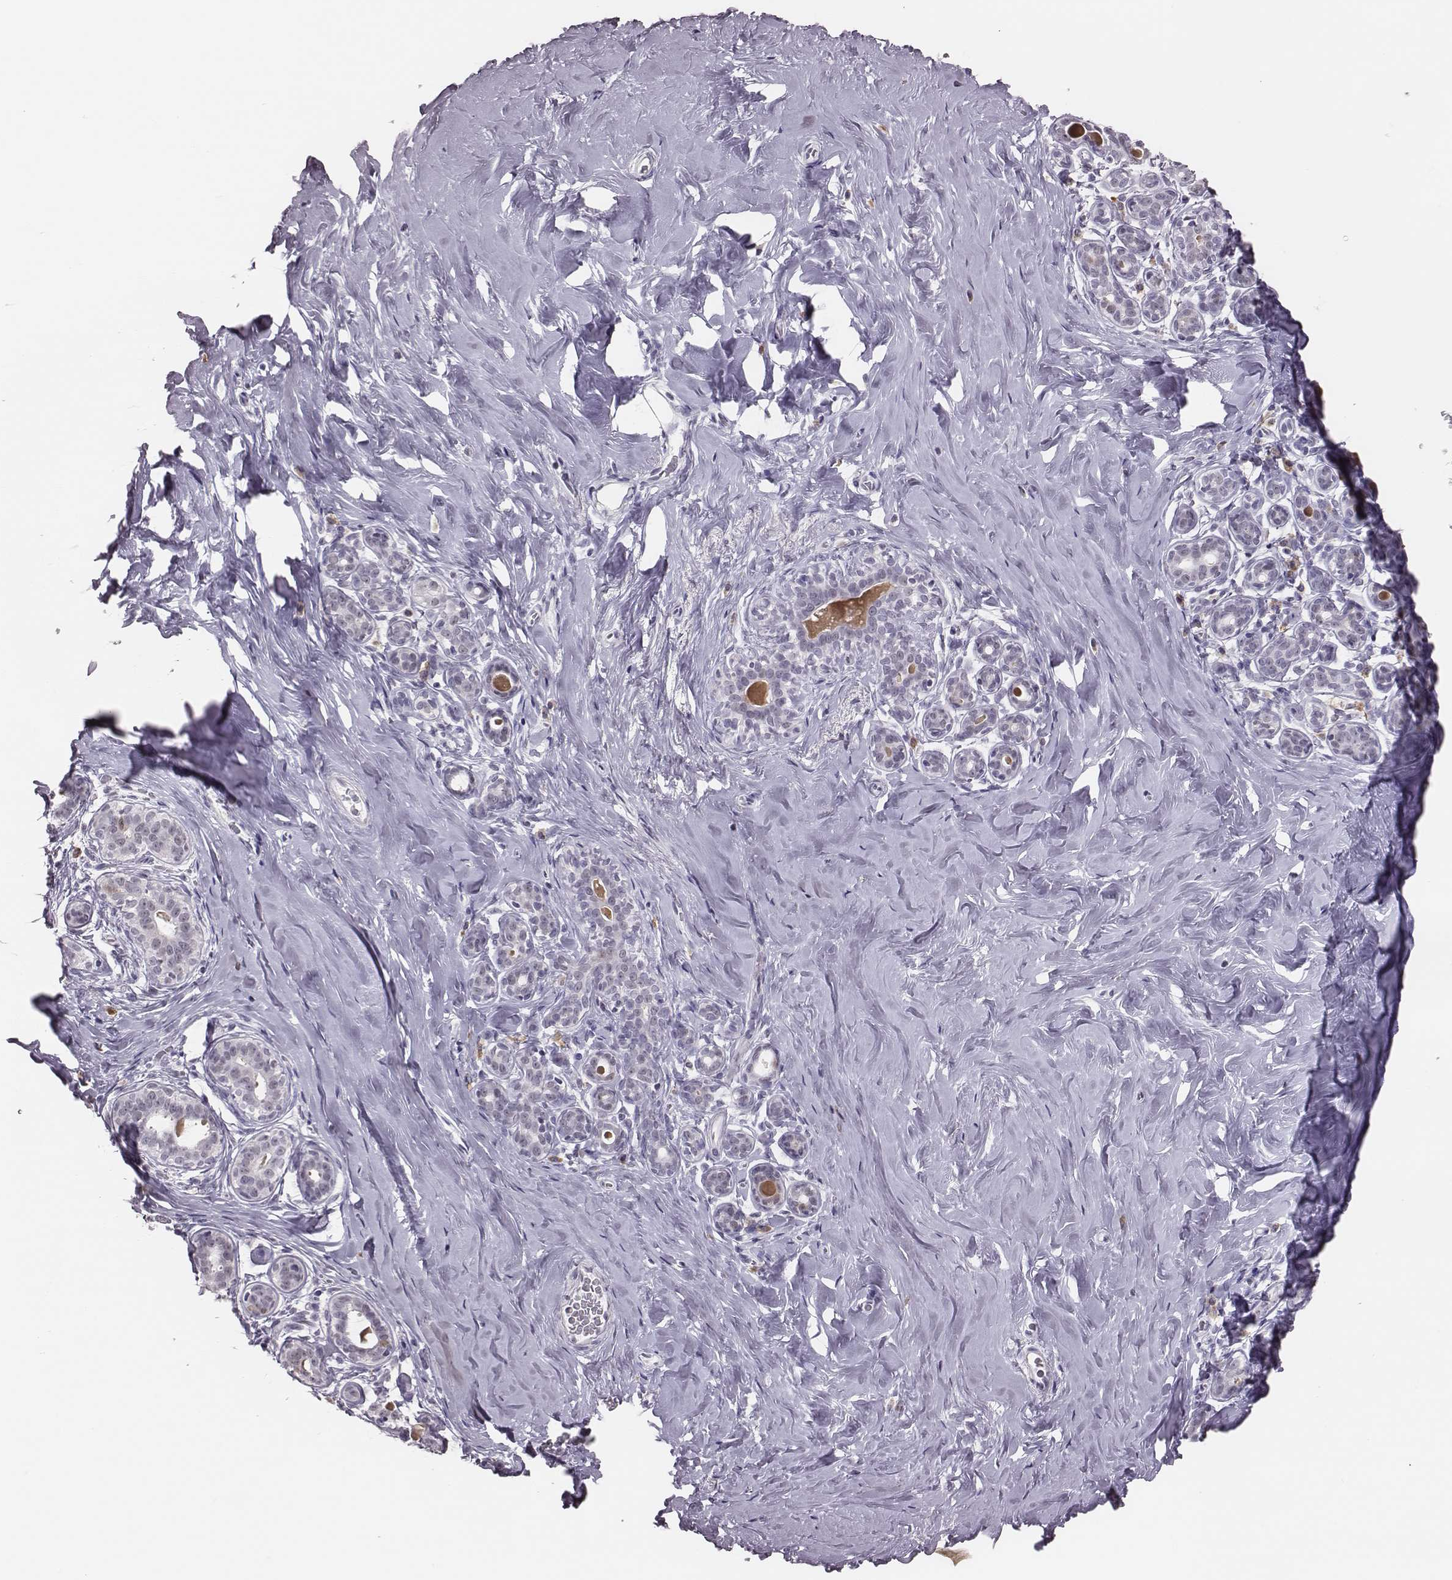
{"staining": {"intensity": "negative", "quantity": "none", "location": "none"}, "tissue": "breast", "cell_type": "Adipocytes", "image_type": "normal", "snomed": [{"axis": "morphology", "description": "Normal tissue, NOS"}, {"axis": "topography", "description": "Skin"}, {"axis": "topography", "description": "Breast"}], "caption": "Breast stained for a protein using immunohistochemistry shows no staining adipocytes.", "gene": "PBK", "patient": {"sex": "female", "age": 43}}